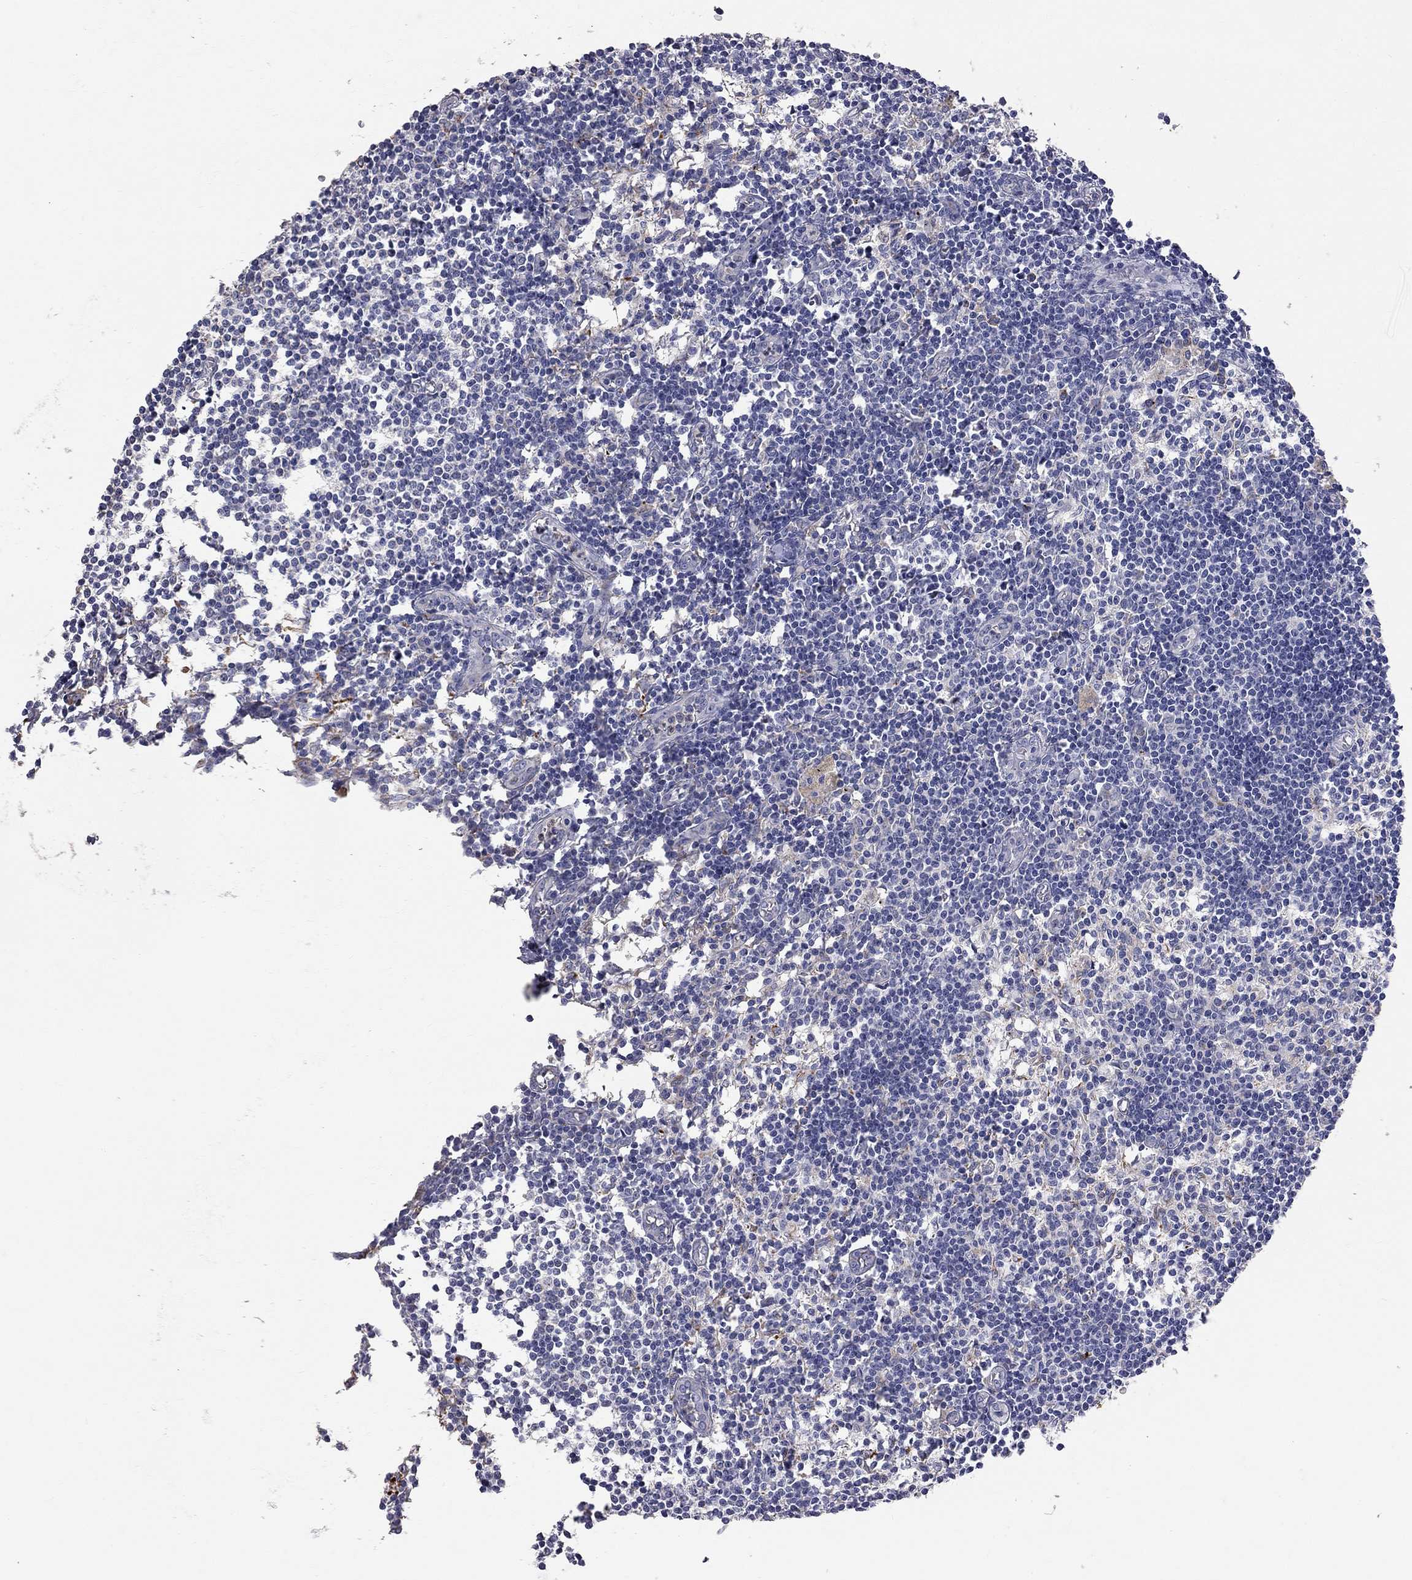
{"staining": {"intensity": "moderate", "quantity": "<25%", "location": "cytoplasmic/membranous"}, "tissue": "lymph node", "cell_type": "Non-germinal center cells", "image_type": "normal", "snomed": [{"axis": "morphology", "description": "Normal tissue, NOS"}, {"axis": "topography", "description": "Lymph node"}], "caption": "Benign lymph node exhibits moderate cytoplasmic/membranous positivity in about <25% of non-germinal center cells.", "gene": "ACSL1", "patient": {"sex": "male", "age": 59}}